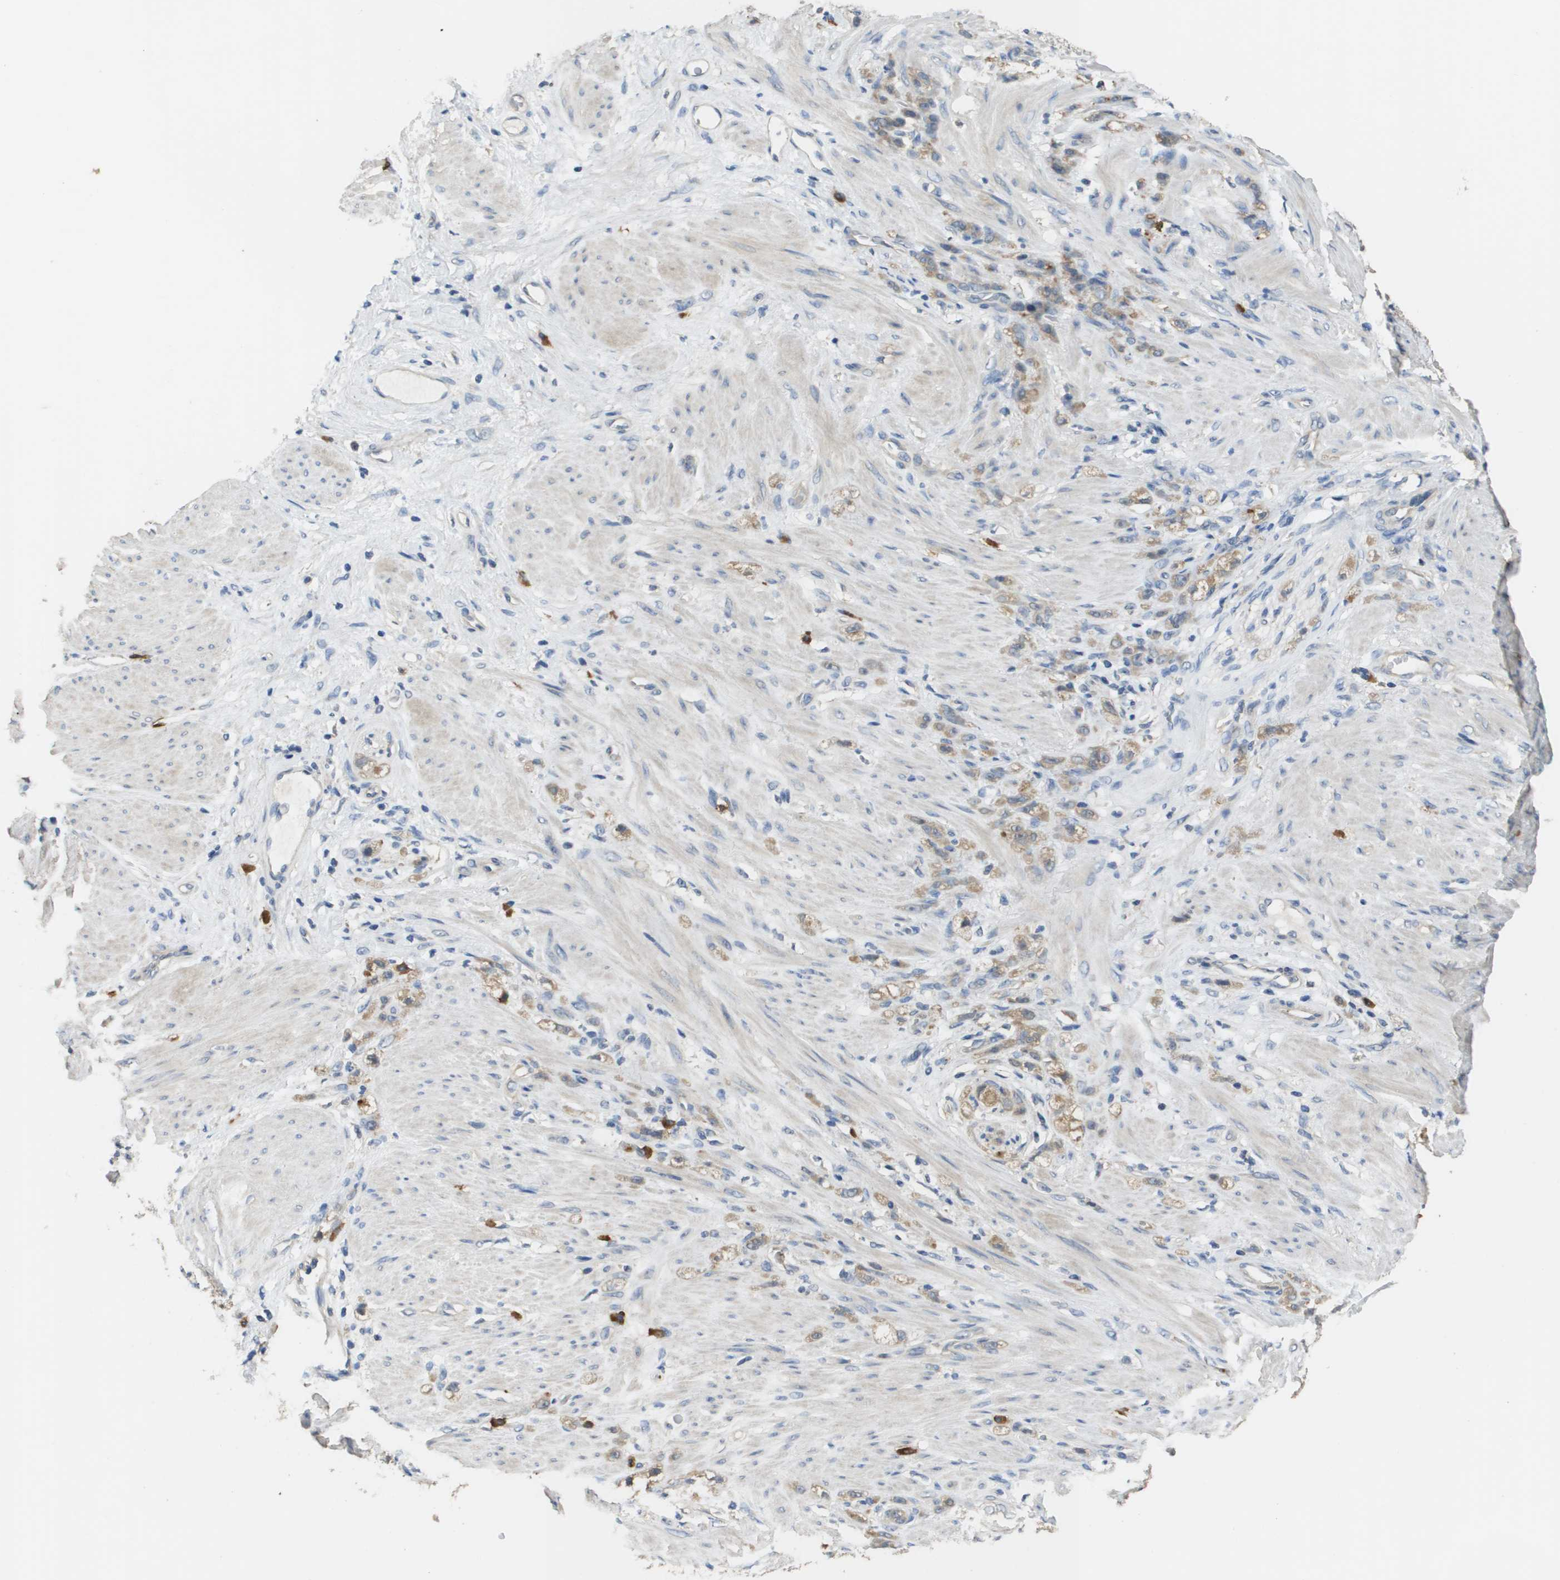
{"staining": {"intensity": "weak", "quantity": ">75%", "location": "cytoplasmic/membranous"}, "tissue": "stomach cancer", "cell_type": "Tumor cells", "image_type": "cancer", "snomed": [{"axis": "morphology", "description": "Adenocarcinoma, NOS"}, {"axis": "topography", "description": "Stomach"}], "caption": "Stomach cancer stained with DAB (3,3'-diaminobenzidine) immunohistochemistry (IHC) shows low levels of weak cytoplasmic/membranous expression in approximately >75% of tumor cells.", "gene": "RAB27B", "patient": {"sex": "male", "age": 82}}